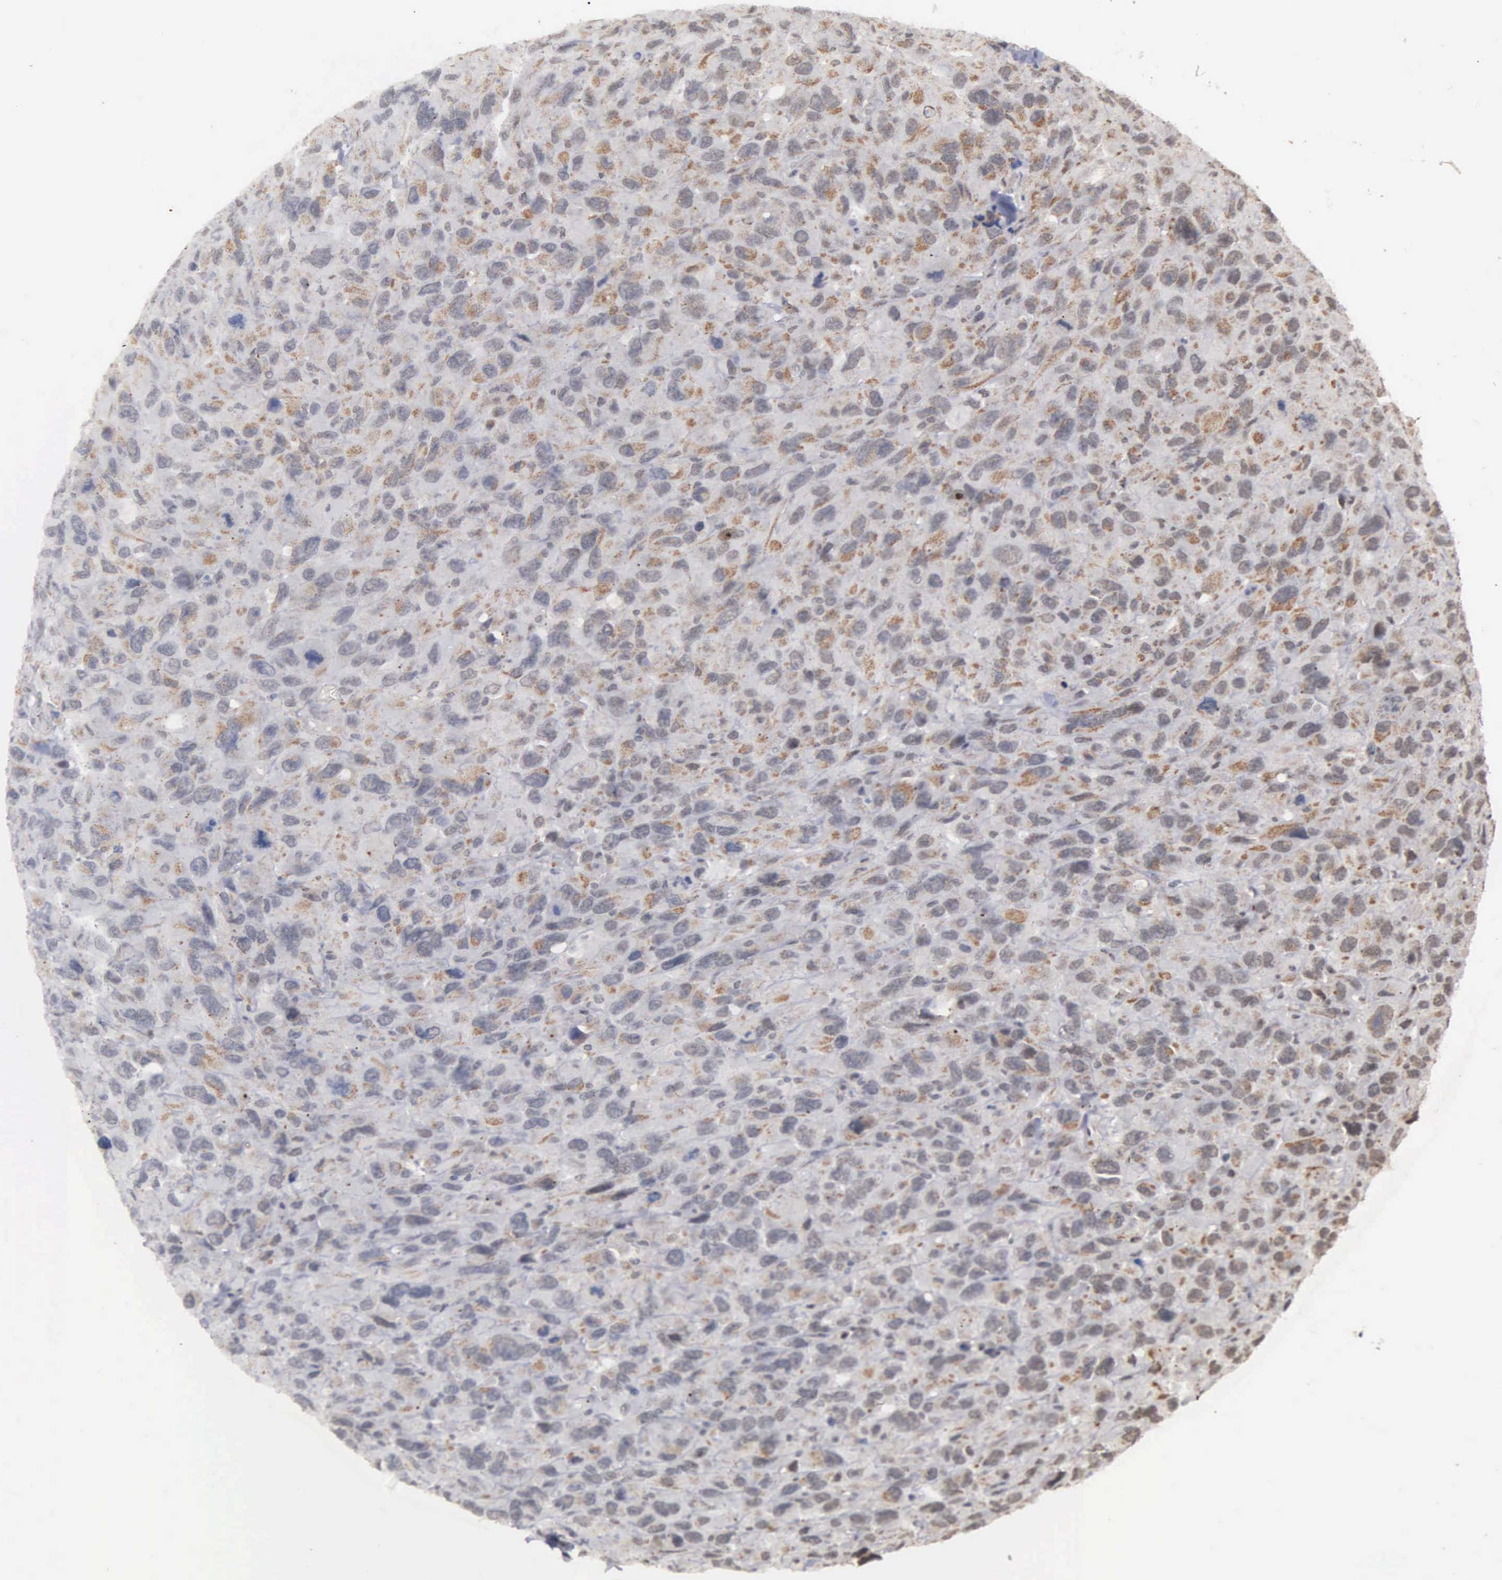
{"staining": {"intensity": "moderate", "quantity": "25%-75%", "location": "cytoplasmic/membranous,nuclear"}, "tissue": "renal cancer", "cell_type": "Tumor cells", "image_type": "cancer", "snomed": [{"axis": "morphology", "description": "Adenocarcinoma, NOS"}, {"axis": "topography", "description": "Kidney"}], "caption": "Moderate cytoplasmic/membranous and nuclear protein expression is appreciated in about 25%-75% of tumor cells in renal cancer (adenocarcinoma).", "gene": "GTF2A1", "patient": {"sex": "male", "age": 79}}